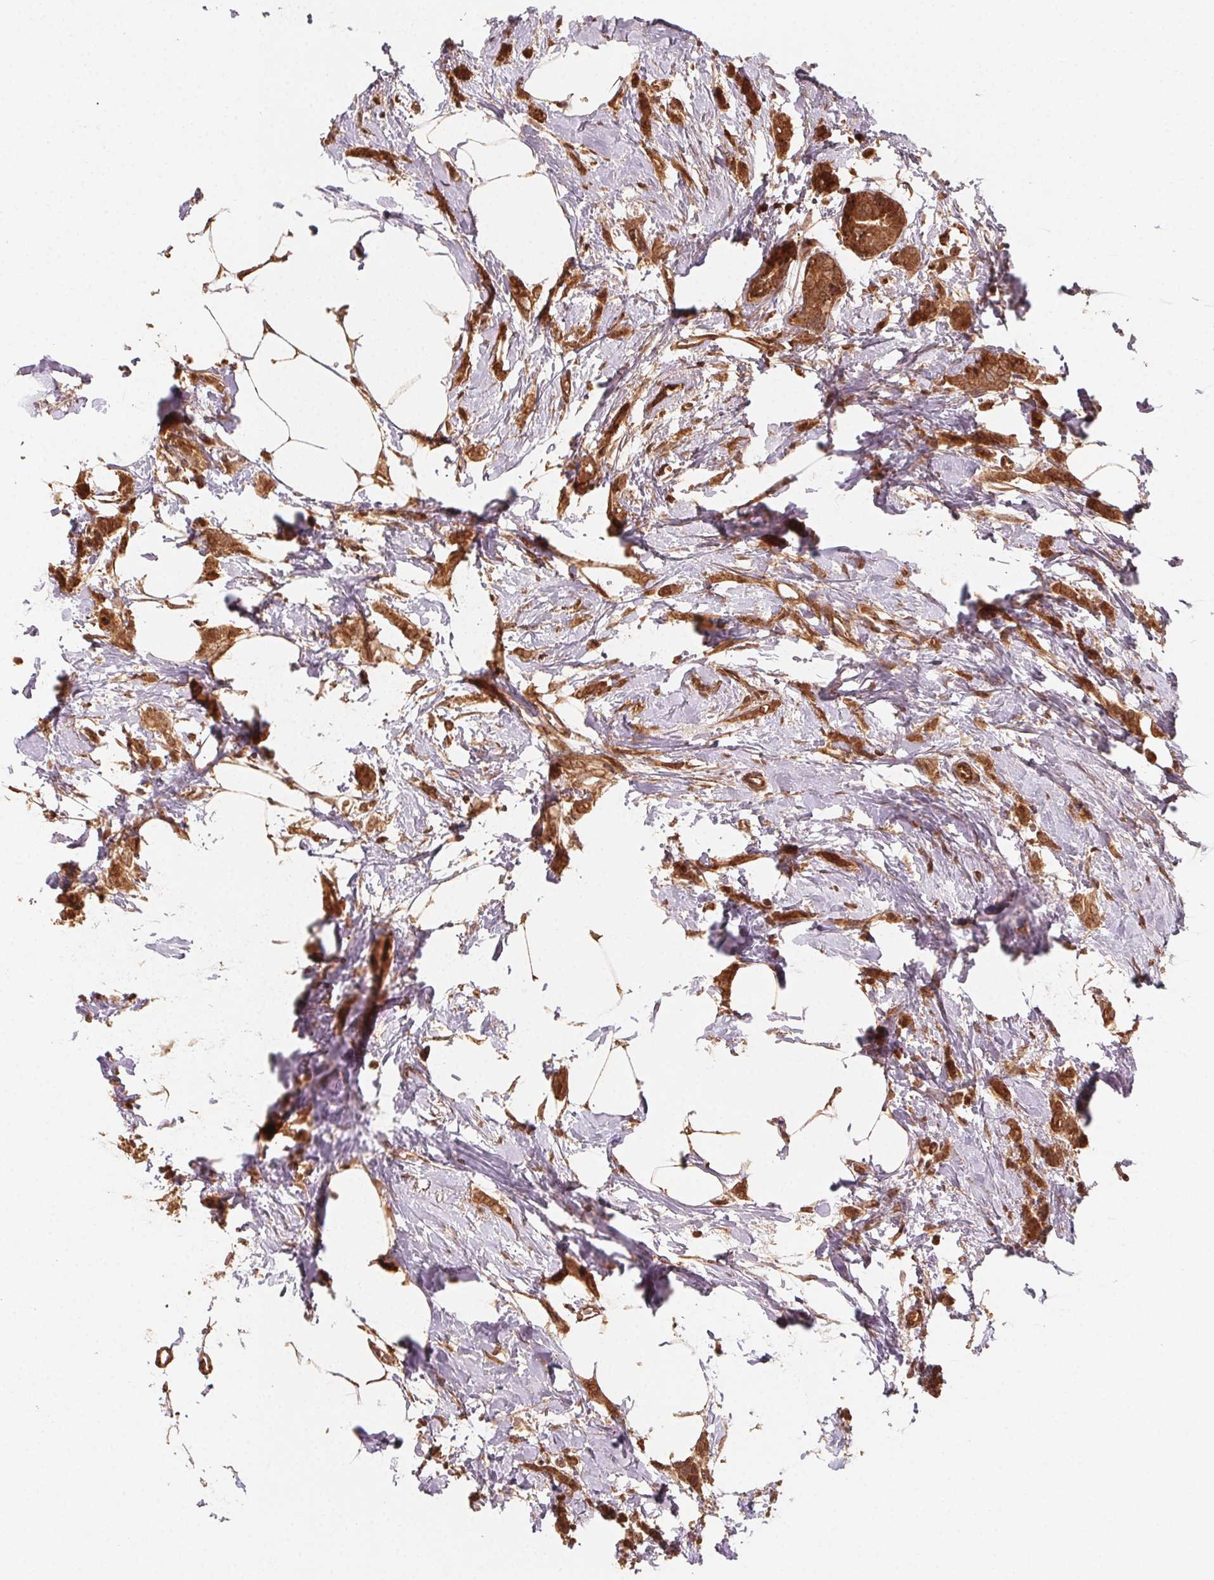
{"staining": {"intensity": "moderate", "quantity": ">75%", "location": "cytoplasmic/membranous"}, "tissue": "breast cancer", "cell_type": "Tumor cells", "image_type": "cancer", "snomed": [{"axis": "morphology", "description": "Duct carcinoma"}, {"axis": "topography", "description": "Breast"}], "caption": "Immunohistochemistry (IHC) of intraductal carcinoma (breast) demonstrates medium levels of moderate cytoplasmic/membranous positivity in about >75% of tumor cells. Immunohistochemistry (IHC) stains the protein of interest in brown and the nuclei are stained blue.", "gene": "WBP2", "patient": {"sex": "female", "age": 40}}